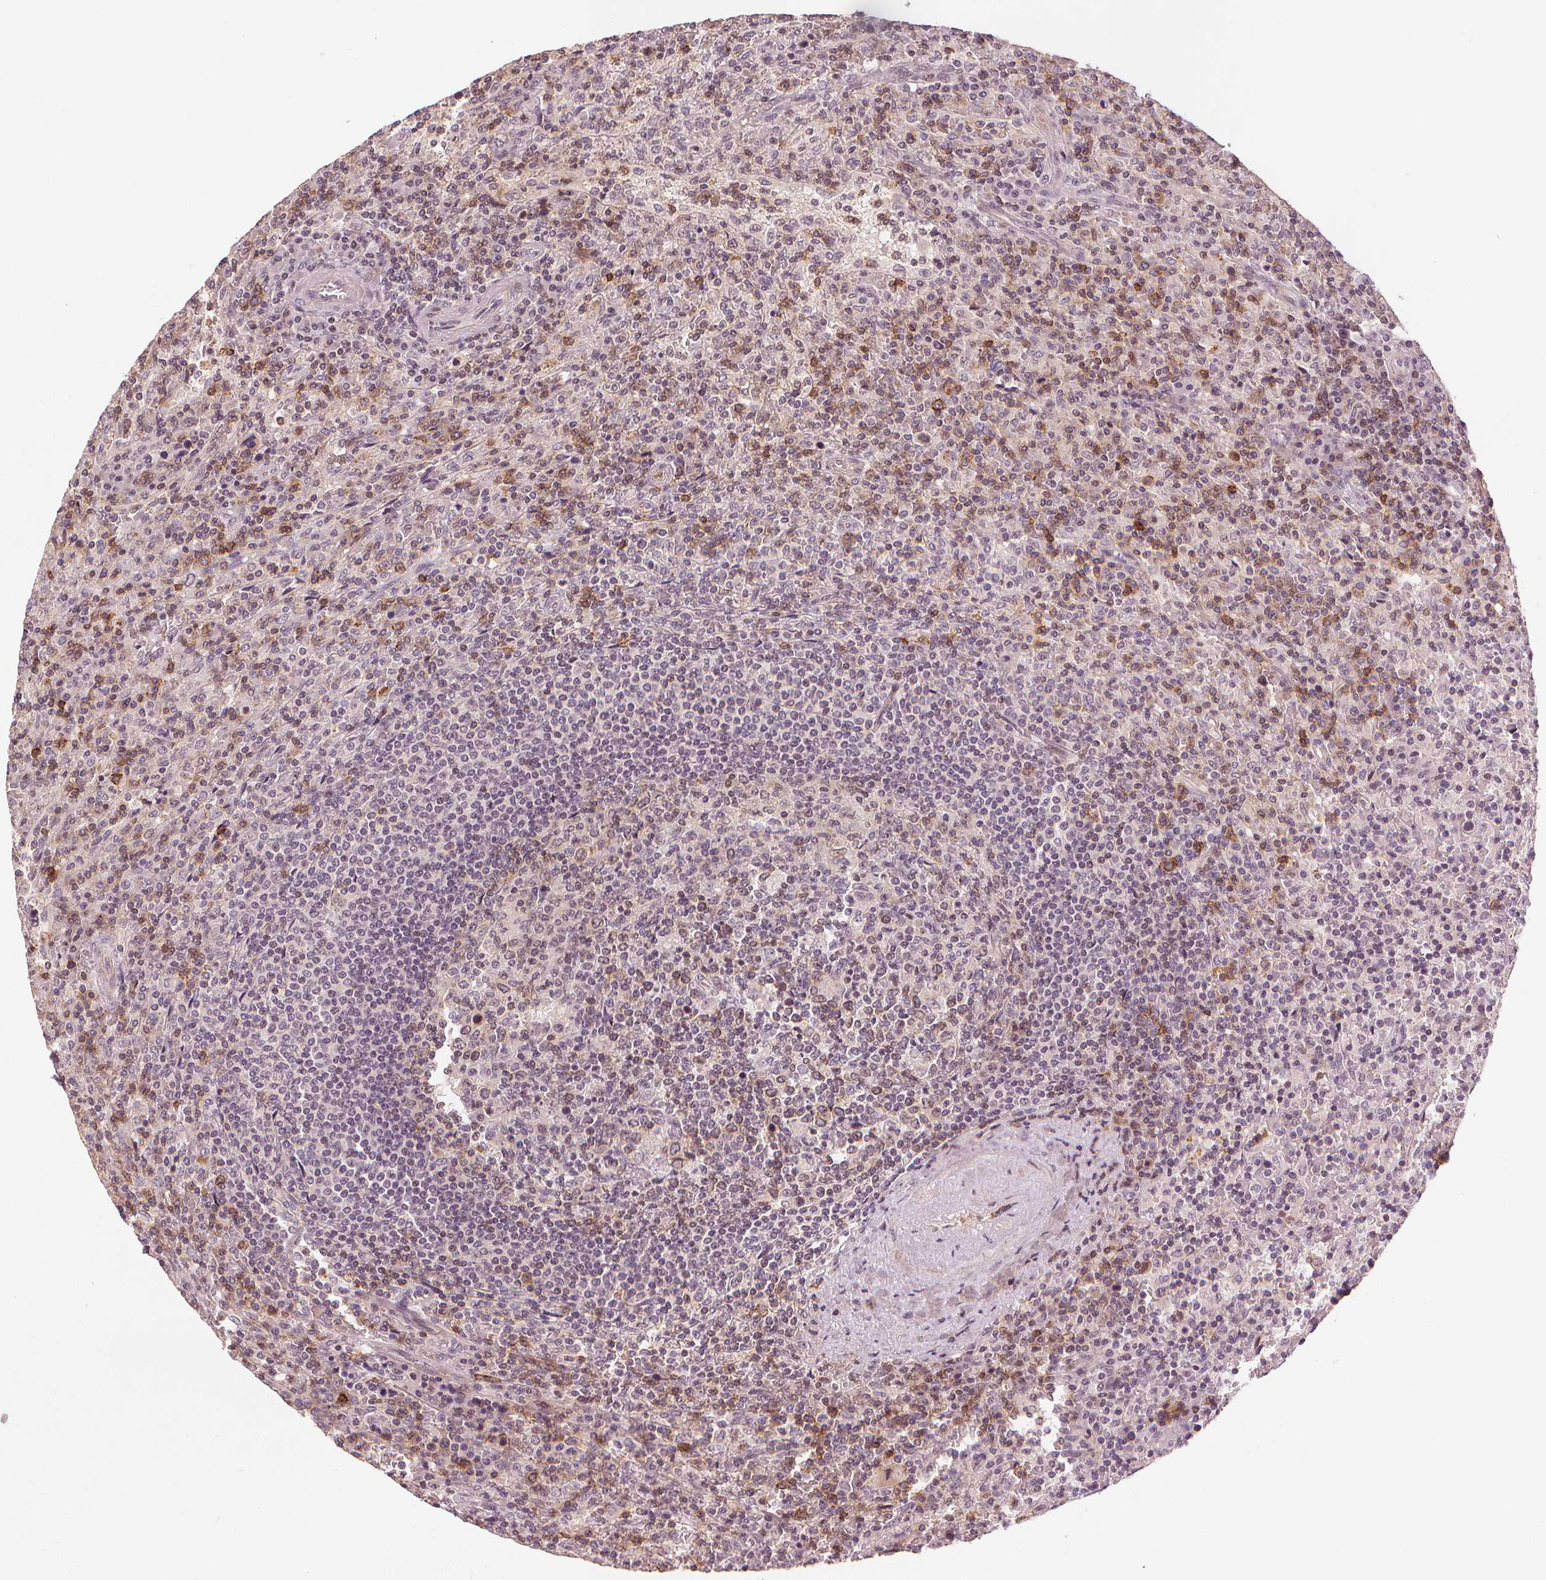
{"staining": {"intensity": "negative", "quantity": "none", "location": "none"}, "tissue": "lymphoma", "cell_type": "Tumor cells", "image_type": "cancer", "snomed": [{"axis": "morphology", "description": "Malignant lymphoma, non-Hodgkin's type, Low grade"}, {"axis": "topography", "description": "Spleen"}], "caption": "High magnification brightfield microscopy of lymphoma stained with DAB (3,3'-diaminobenzidine) (brown) and counterstained with hematoxylin (blue): tumor cells show no significant staining. Nuclei are stained in blue.", "gene": "SLC34A1", "patient": {"sex": "male", "age": 62}}